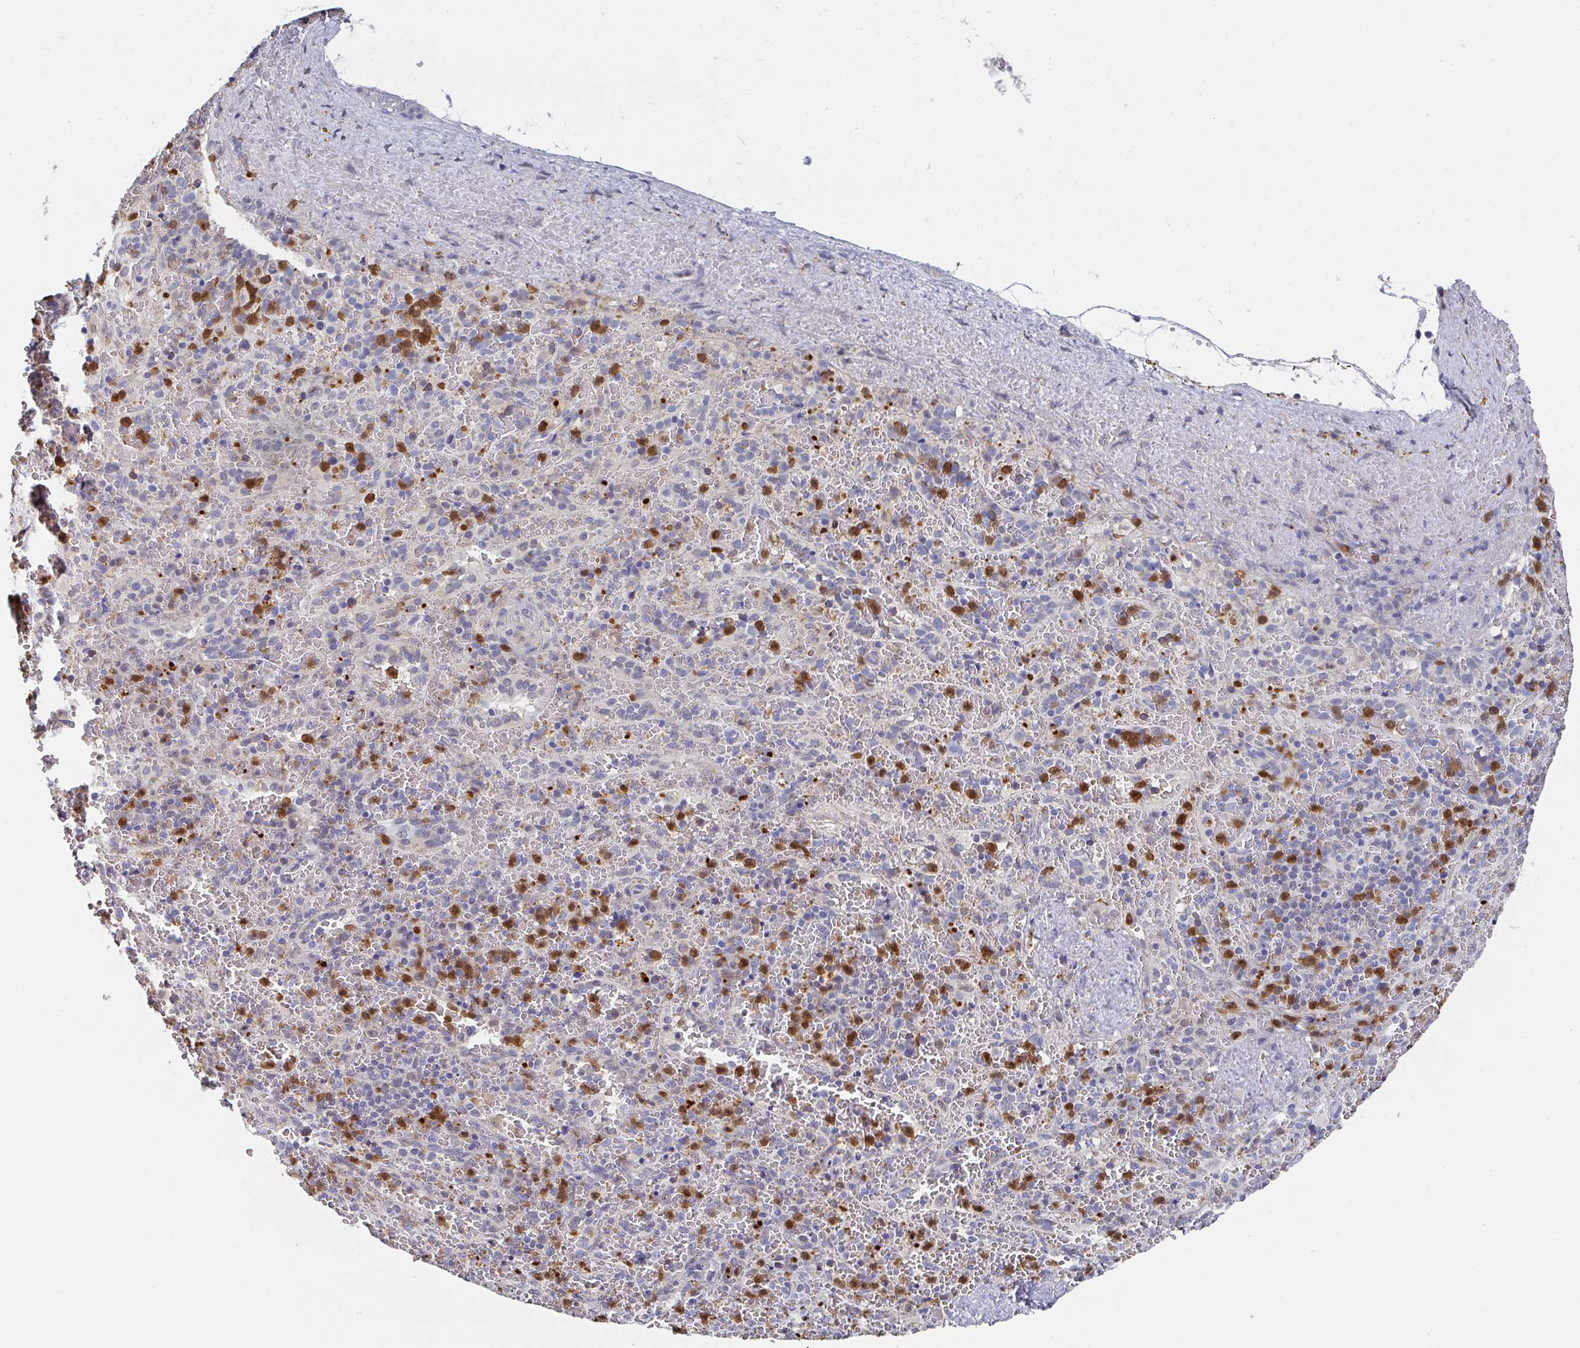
{"staining": {"intensity": "strong", "quantity": "<25%", "location": "cytoplasmic/membranous,nuclear"}, "tissue": "spleen", "cell_type": "Cells in red pulp", "image_type": "normal", "snomed": [{"axis": "morphology", "description": "Normal tissue, NOS"}, {"axis": "topography", "description": "Spleen"}], "caption": "Immunohistochemistry (IHC) staining of benign spleen, which displays medium levels of strong cytoplasmic/membranous,nuclear expression in approximately <25% of cells in red pulp indicating strong cytoplasmic/membranous,nuclear protein positivity. The staining was performed using DAB (3,3'-diaminobenzidine) (brown) for protein detection and nuclei were counterstained in hematoxylin (blue).", "gene": "NCF1", "patient": {"sex": "female", "age": 50}}